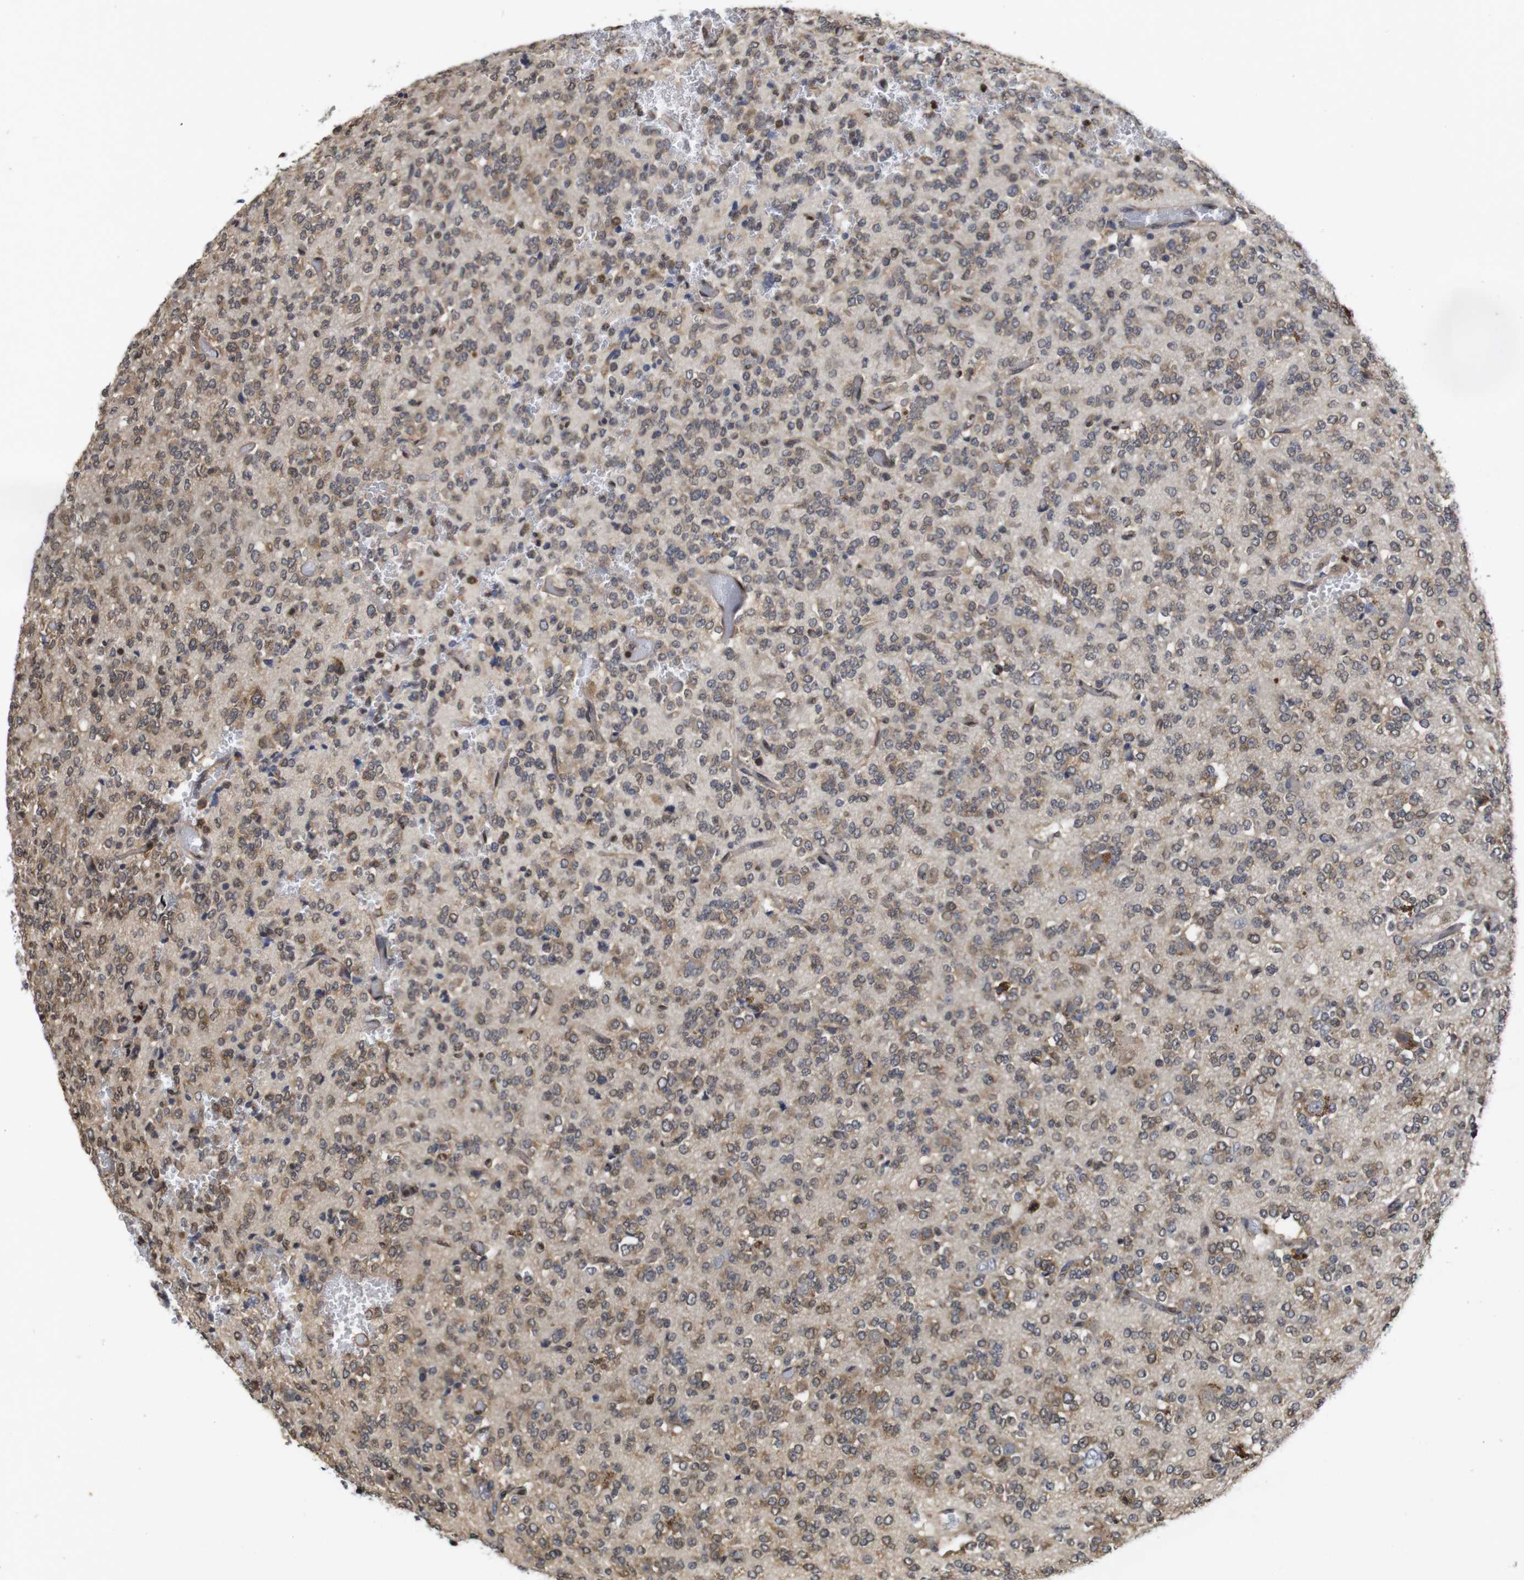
{"staining": {"intensity": "moderate", "quantity": ">75%", "location": "cytoplasmic/membranous,nuclear"}, "tissue": "glioma", "cell_type": "Tumor cells", "image_type": "cancer", "snomed": [{"axis": "morphology", "description": "Glioma, malignant, Low grade"}, {"axis": "topography", "description": "Brain"}], "caption": "Immunohistochemical staining of human malignant low-grade glioma exhibits medium levels of moderate cytoplasmic/membranous and nuclear staining in approximately >75% of tumor cells.", "gene": "SUMO3", "patient": {"sex": "male", "age": 38}}